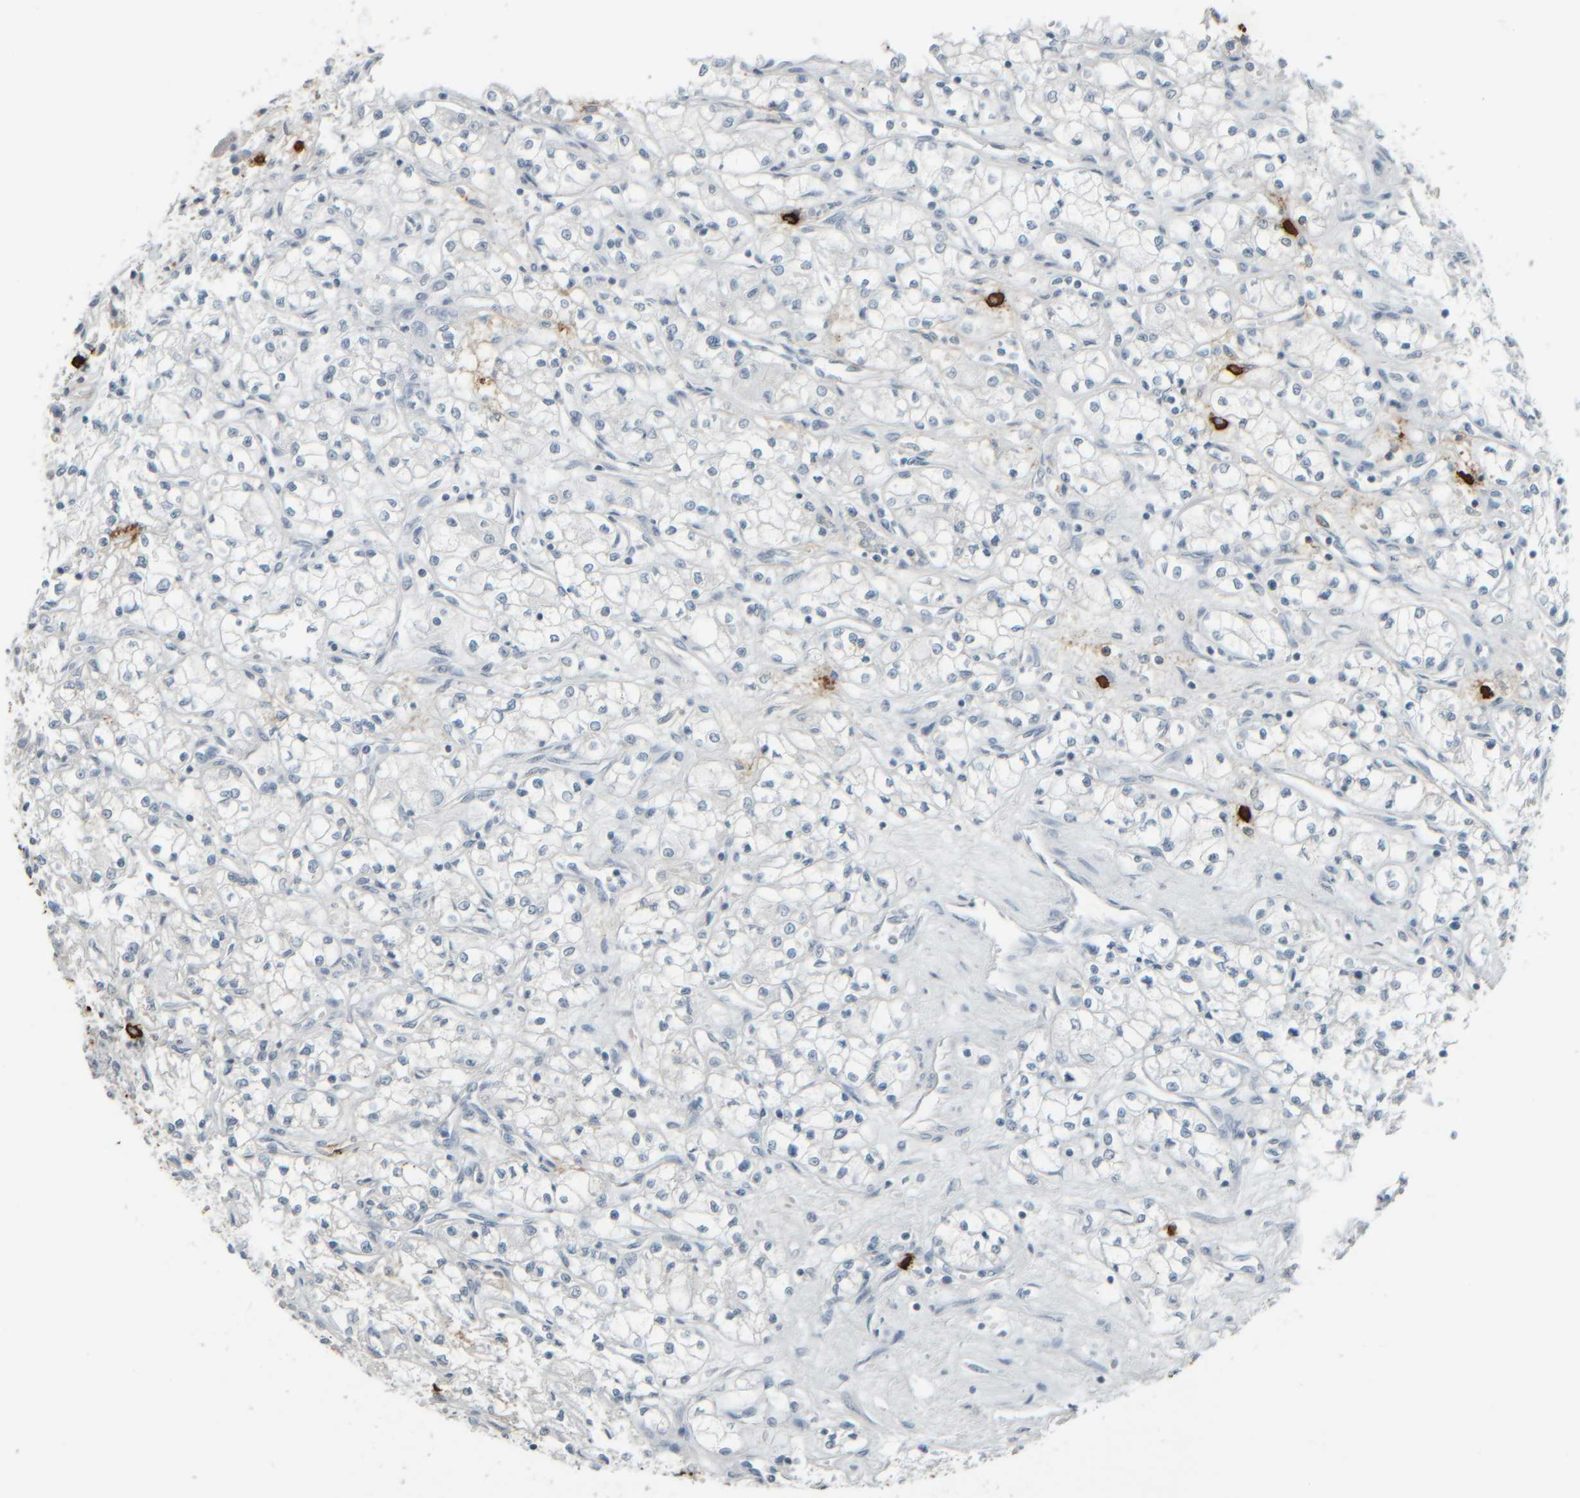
{"staining": {"intensity": "negative", "quantity": "none", "location": "none"}, "tissue": "renal cancer", "cell_type": "Tumor cells", "image_type": "cancer", "snomed": [{"axis": "morphology", "description": "Normal tissue, NOS"}, {"axis": "morphology", "description": "Adenocarcinoma, NOS"}, {"axis": "topography", "description": "Kidney"}], "caption": "DAB immunohistochemical staining of renal cancer (adenocarcinoma) reveals no significant staining in tumor cells.", "gene": "TPSAB1", "patient": {"sex": "male", "age": 59}}